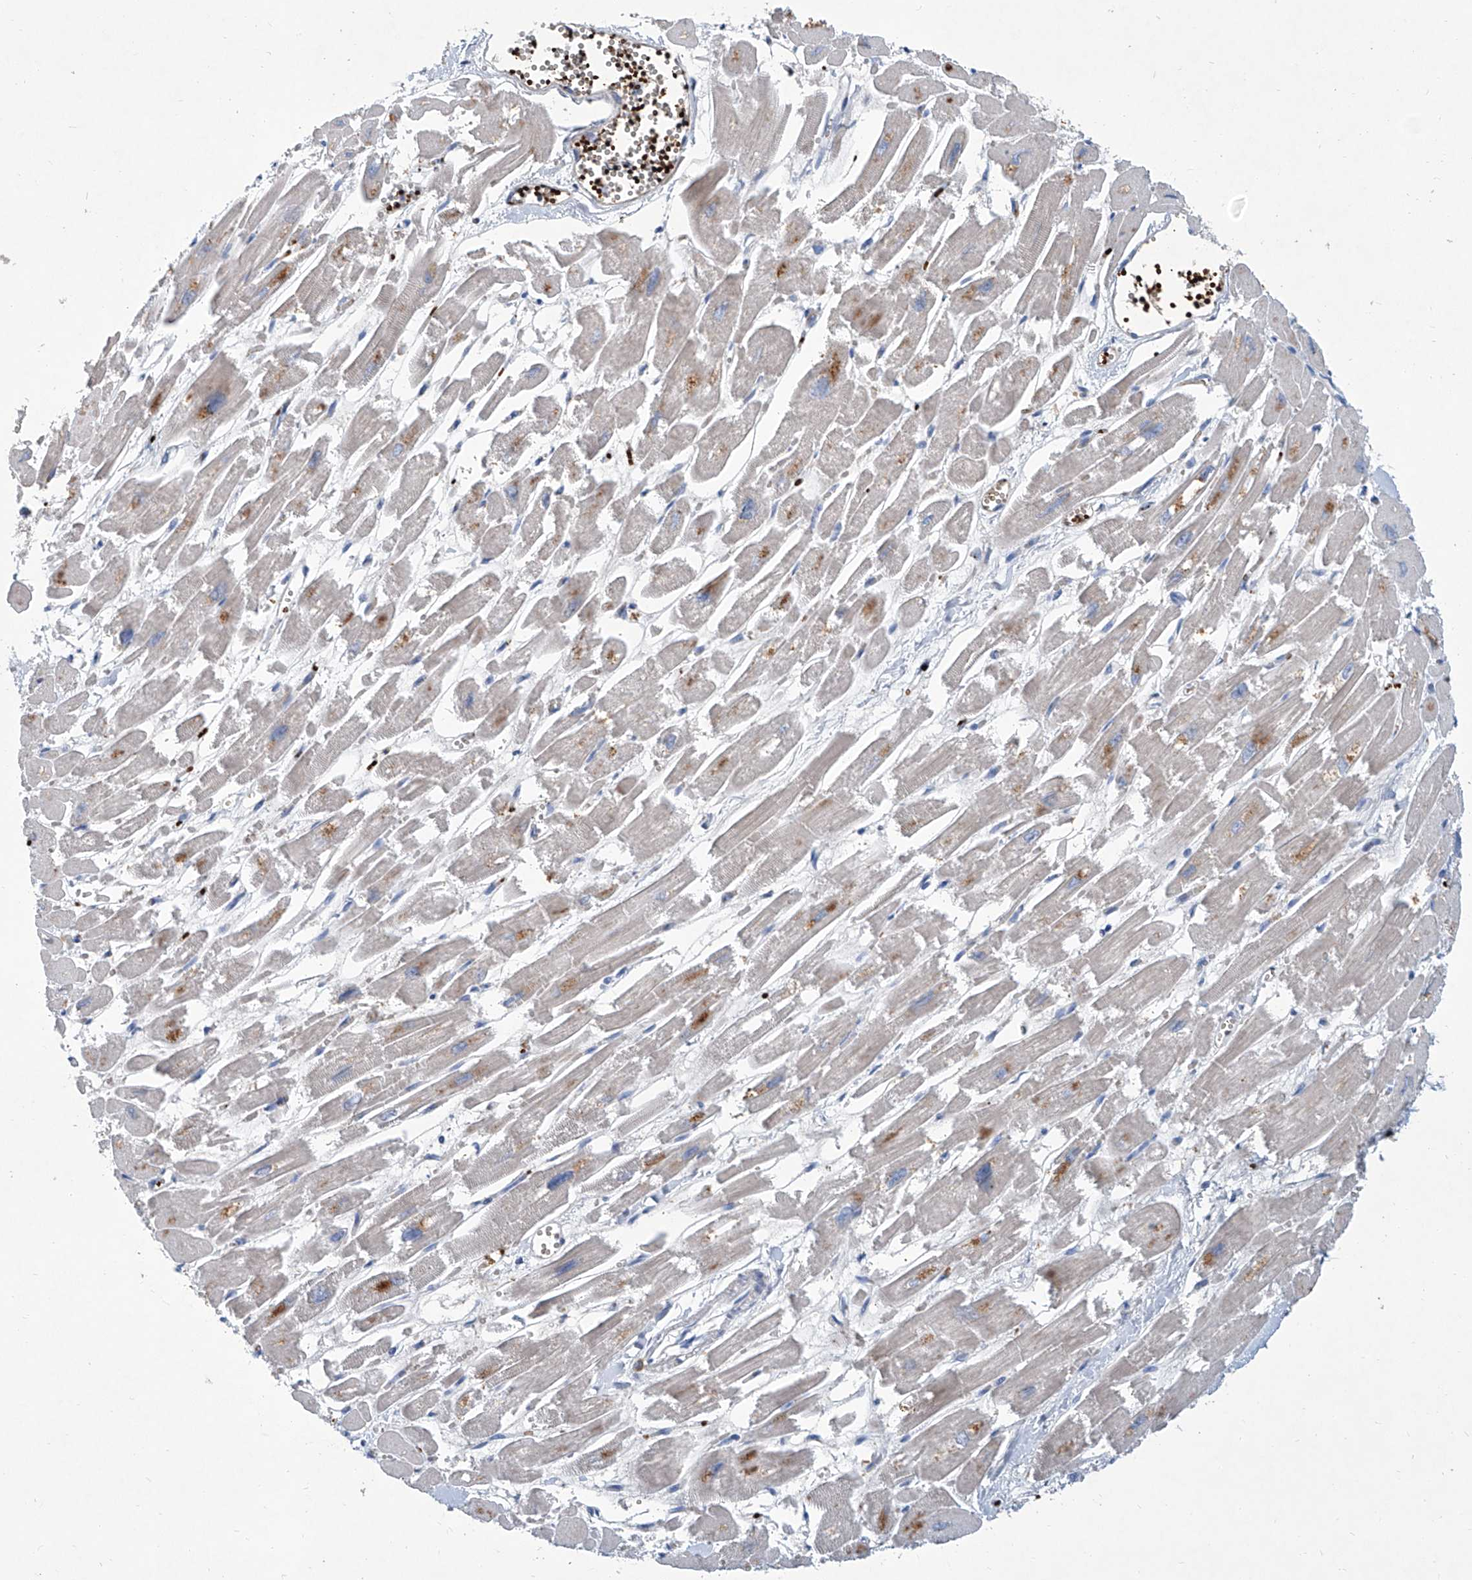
{"staining": {"intensity": "negative", "quantity": "none", "location": "none"}, "tissue": "heart muscle", "cell_type": "Cardiomyocytes", "image_type": "normal", "snomed": [{"axis": "morphology", "description": "Normal tissue, NOS"}, {"axis": "topography", "description": "Heart"}], "caption": "High power microscopy photomicrograph of an IHC photomicrograph of normal heart muscle, revealing no significant positivity in cardiomyocytes.", "gene": "FPR2", "patient": {"sex": "male", "age": 54}}